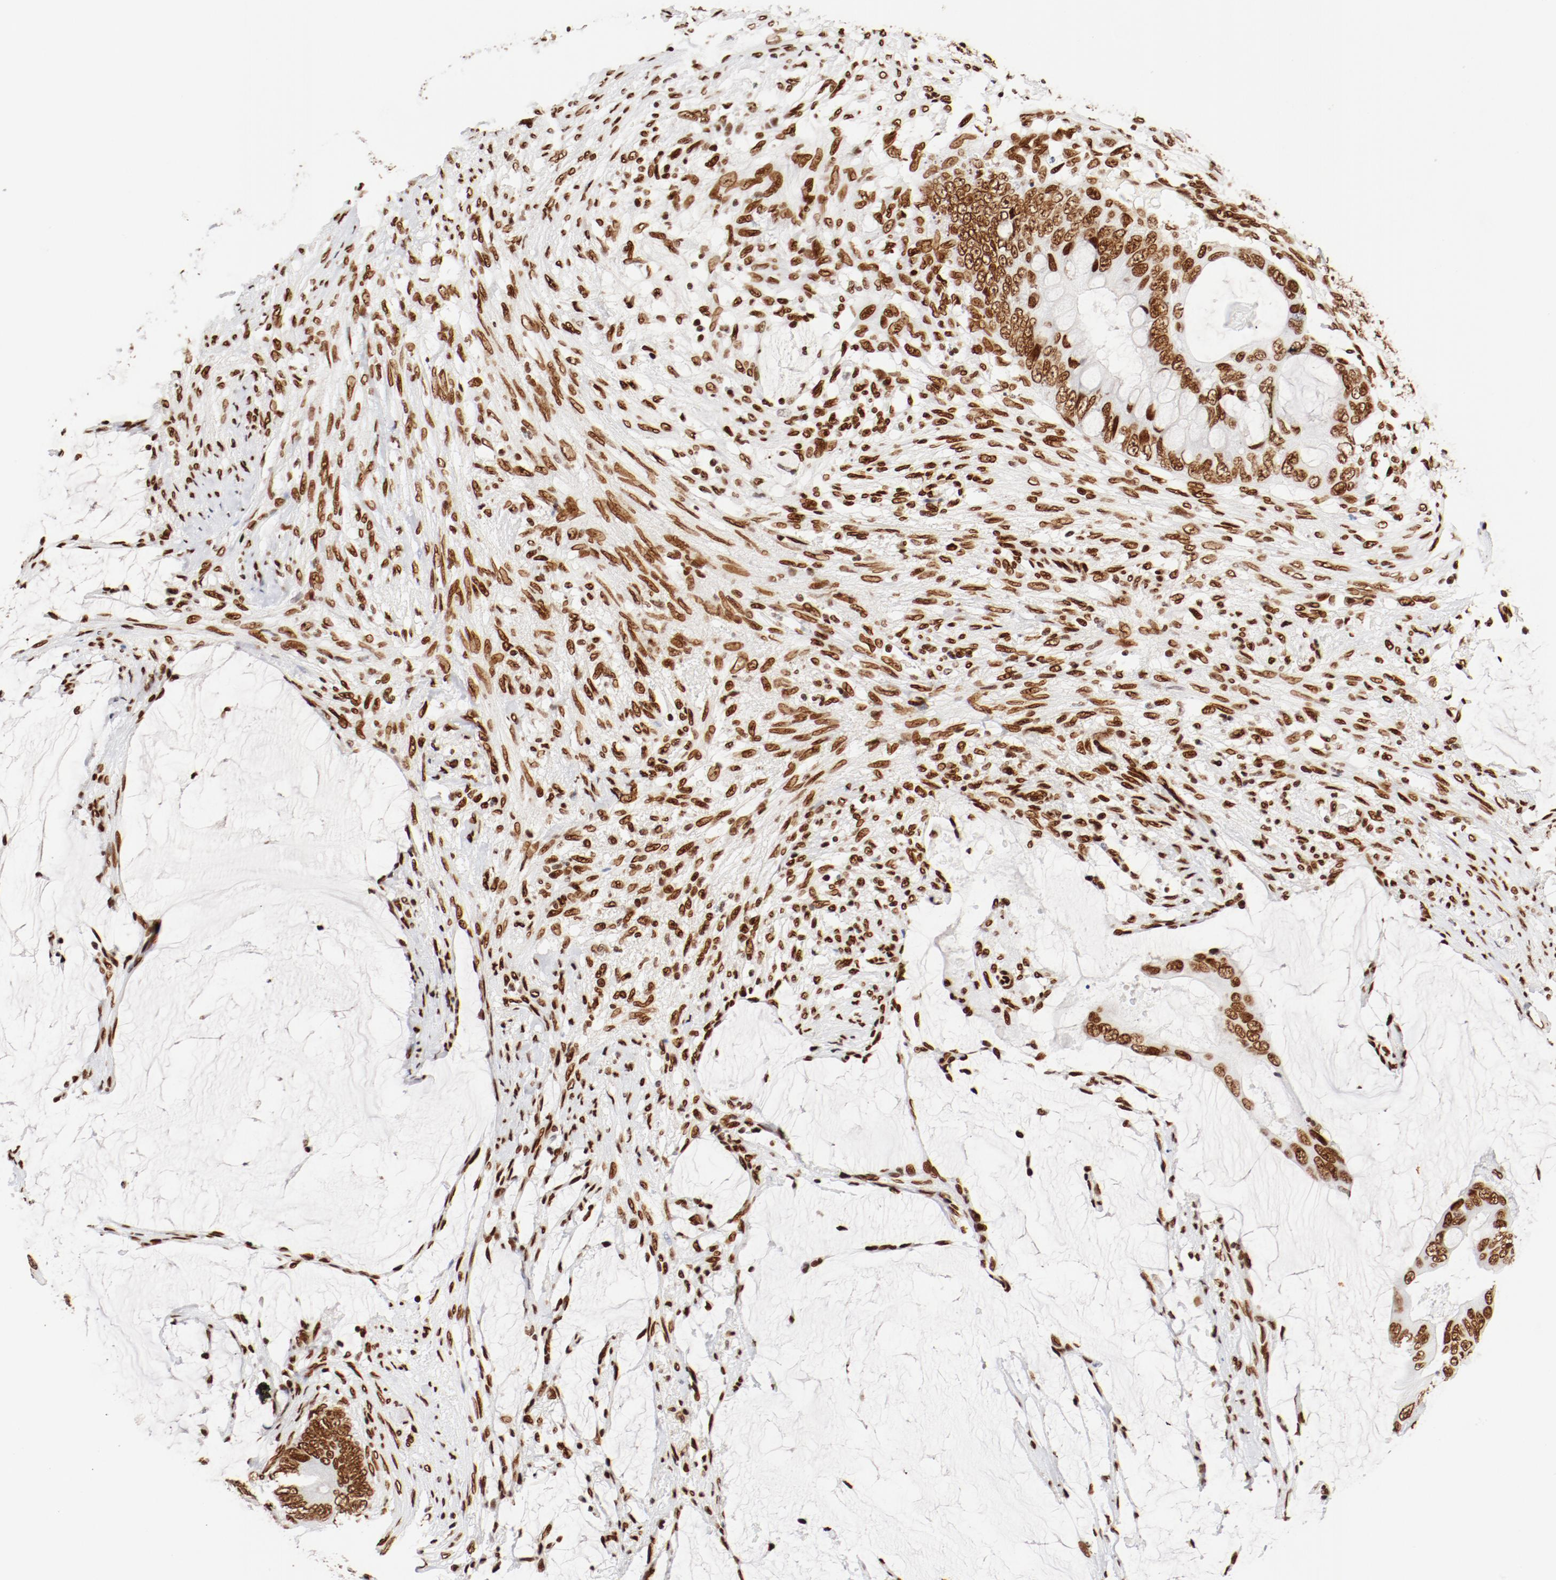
{"staining": {"intensity": "strong", "quantity": ">75%", "location": "nuclear"}, "tissue": "colorectal cancer", "cell_type": "Tumor cells", "image_type": "cancer", "snomed": [{"axis": "morphology", "description": "Normal tissue, NOS"}, {"axis": "morphology", "description": "Adenocarcinoma, NOS"}, {"axis": "topography", "description": "Rectum"}, {"axis": "topography", "description": "Peripheral nerve tissue"}], "caption": "Immunohistochemistry photomicrograph of neoplastic tissue: colorectal cancer (adenocarcinoma) stained using IHC exhibits high levels of strong protein expression localized specifically in the nuclear of tumor cells, appearing as a nuclear brown color.", "gene": "CTBP1", "patient": {"sex": "female", "age": 77}}